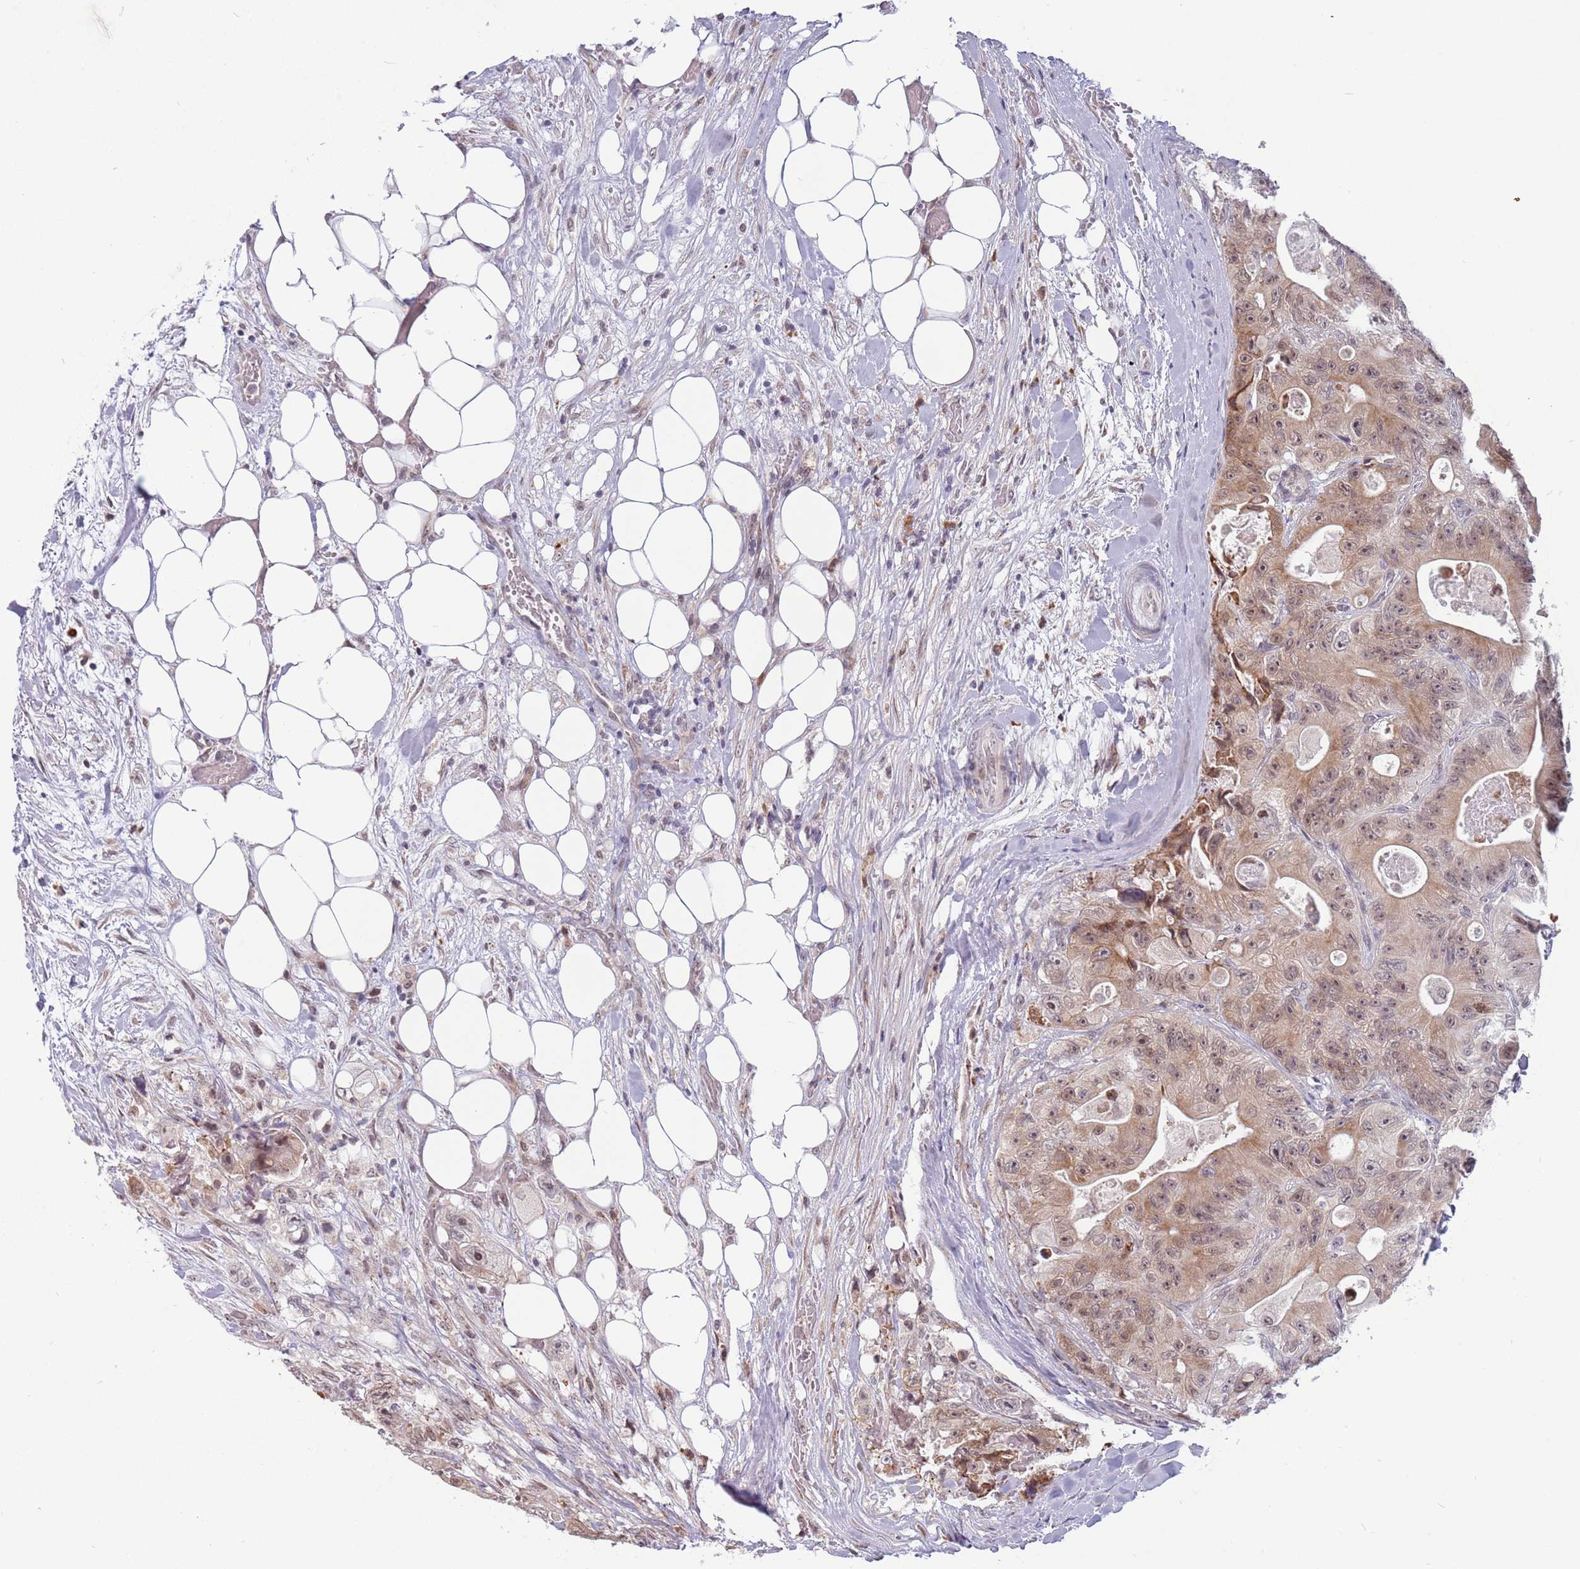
{"staining": {"intensity": "weak", "quantity": ">75%", "location": "cytoplasmic/membranous,nuclear"}, "tissue": "colorectal cancer", "cell_type": "Tumor cells", "image_type": "cancer", "snomed": [{"axis": "morphology", "description": "Adenocarcinoma, NOS"}, {"axis": "topography", "description": "Colon"}], "caption": "DAB (3,3'-diaminobenzidine) immunohistochemical staining of colorectal adenocarcinoma displays weak cytoplasmic/membranous and nuclear protein staining in approximately >75% of tumor cells.", "gene": "BARD1", "patient": {"sex": "female", "age": 46}}